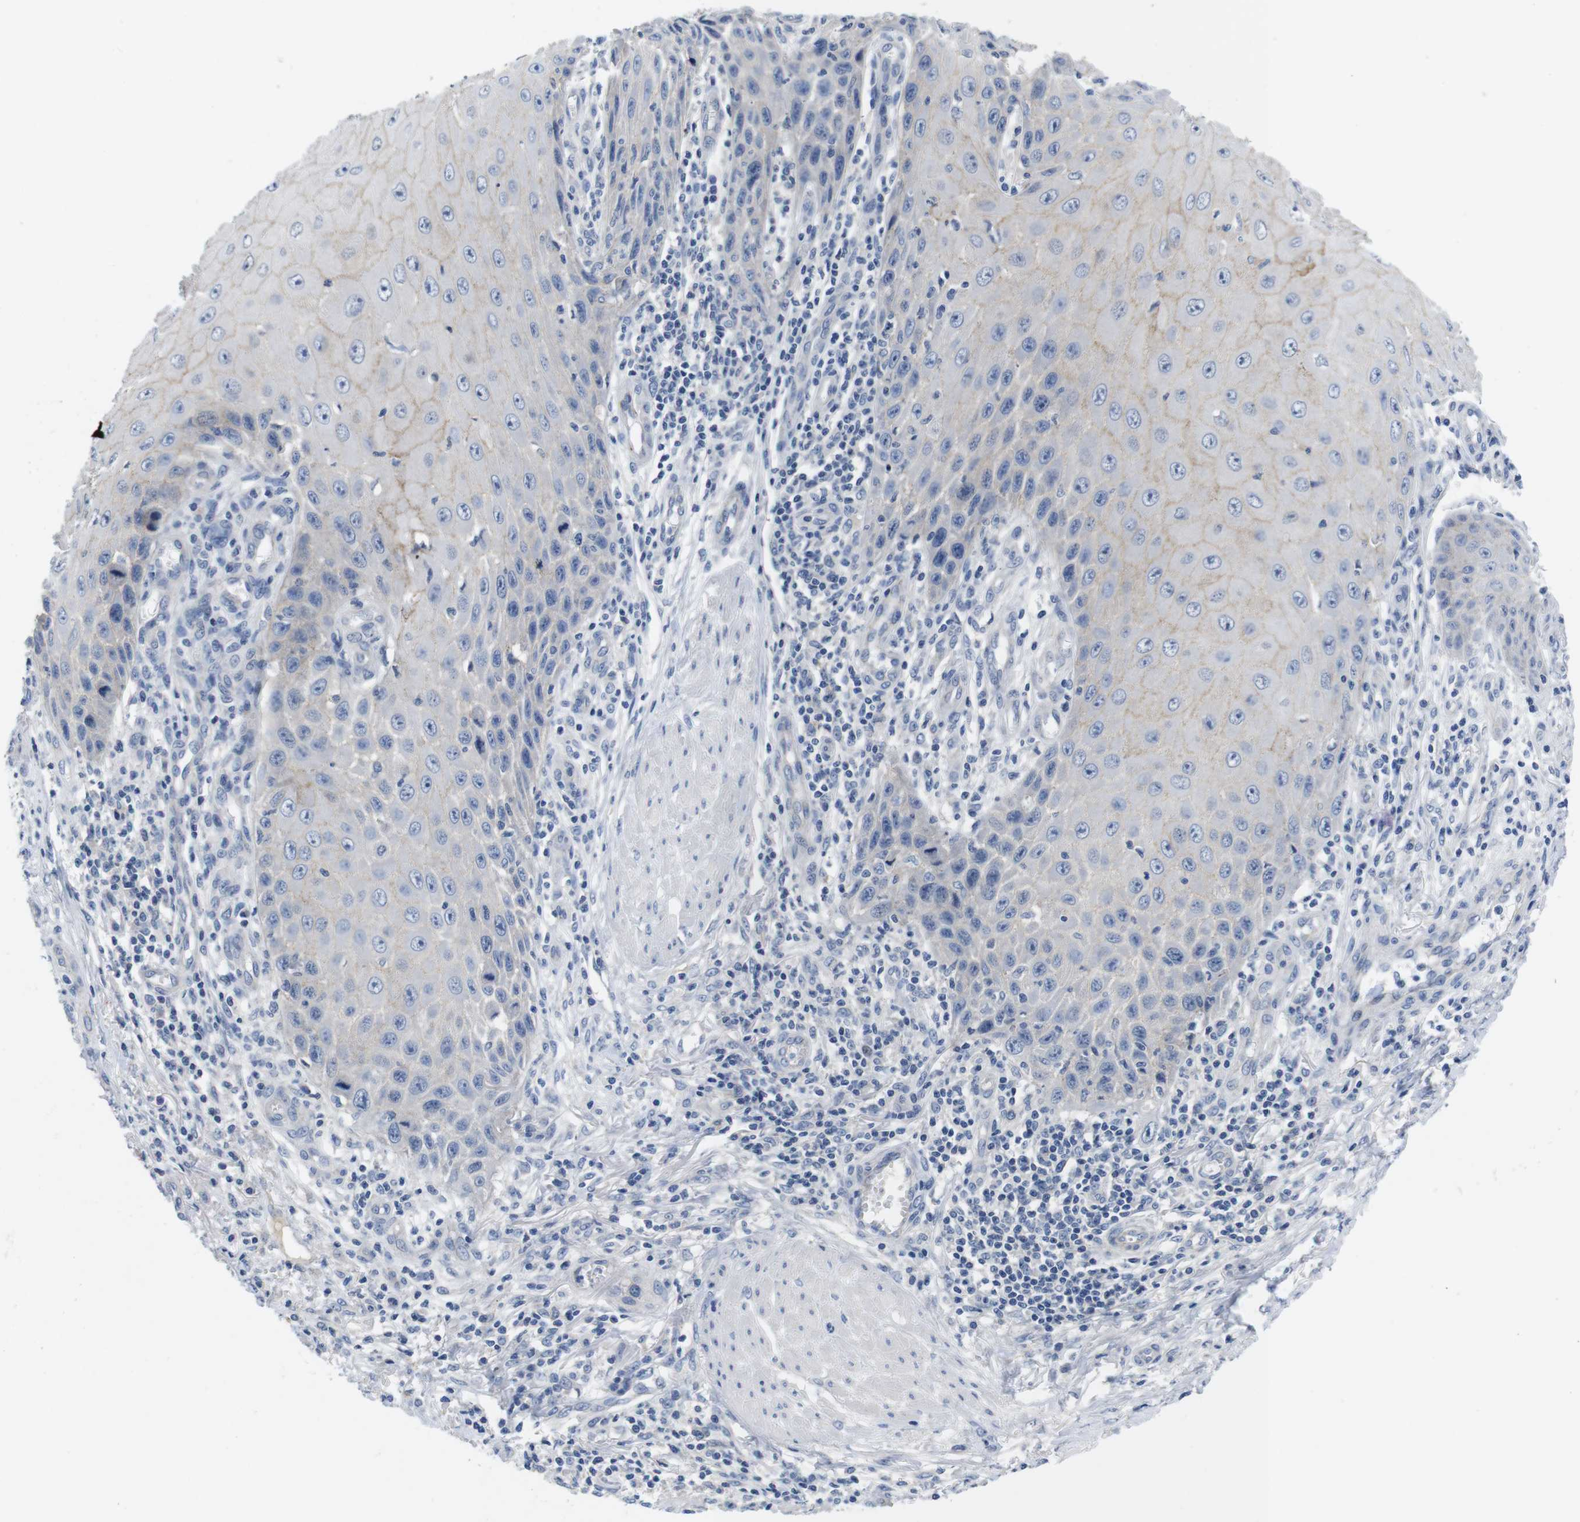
{"staining": {"intensity": "weak", "quantity": "<25%", "location": "cytoplasmic/membranous"}, "tissue": "skin cancer", "cell_type": "Tumor cells", "image_type": "cancer", "snomed": [{"axis": "morphology", "description": "Squamous cell carcinoma, NOS"}, {"axis": "topography", "description": "Skin"}], "caption": "DAB immunohistochemical staining of human skin cancer demonstrates no significant expression in tumor cells. Brightfield microscopy of IHC stained with DAB (3,3'-diaminobenzidine) (brown) and hematoxylin (blue), captured at high magnification.", "gene": "SCRIB", "patient": {"sex": "female", "age": 73}}